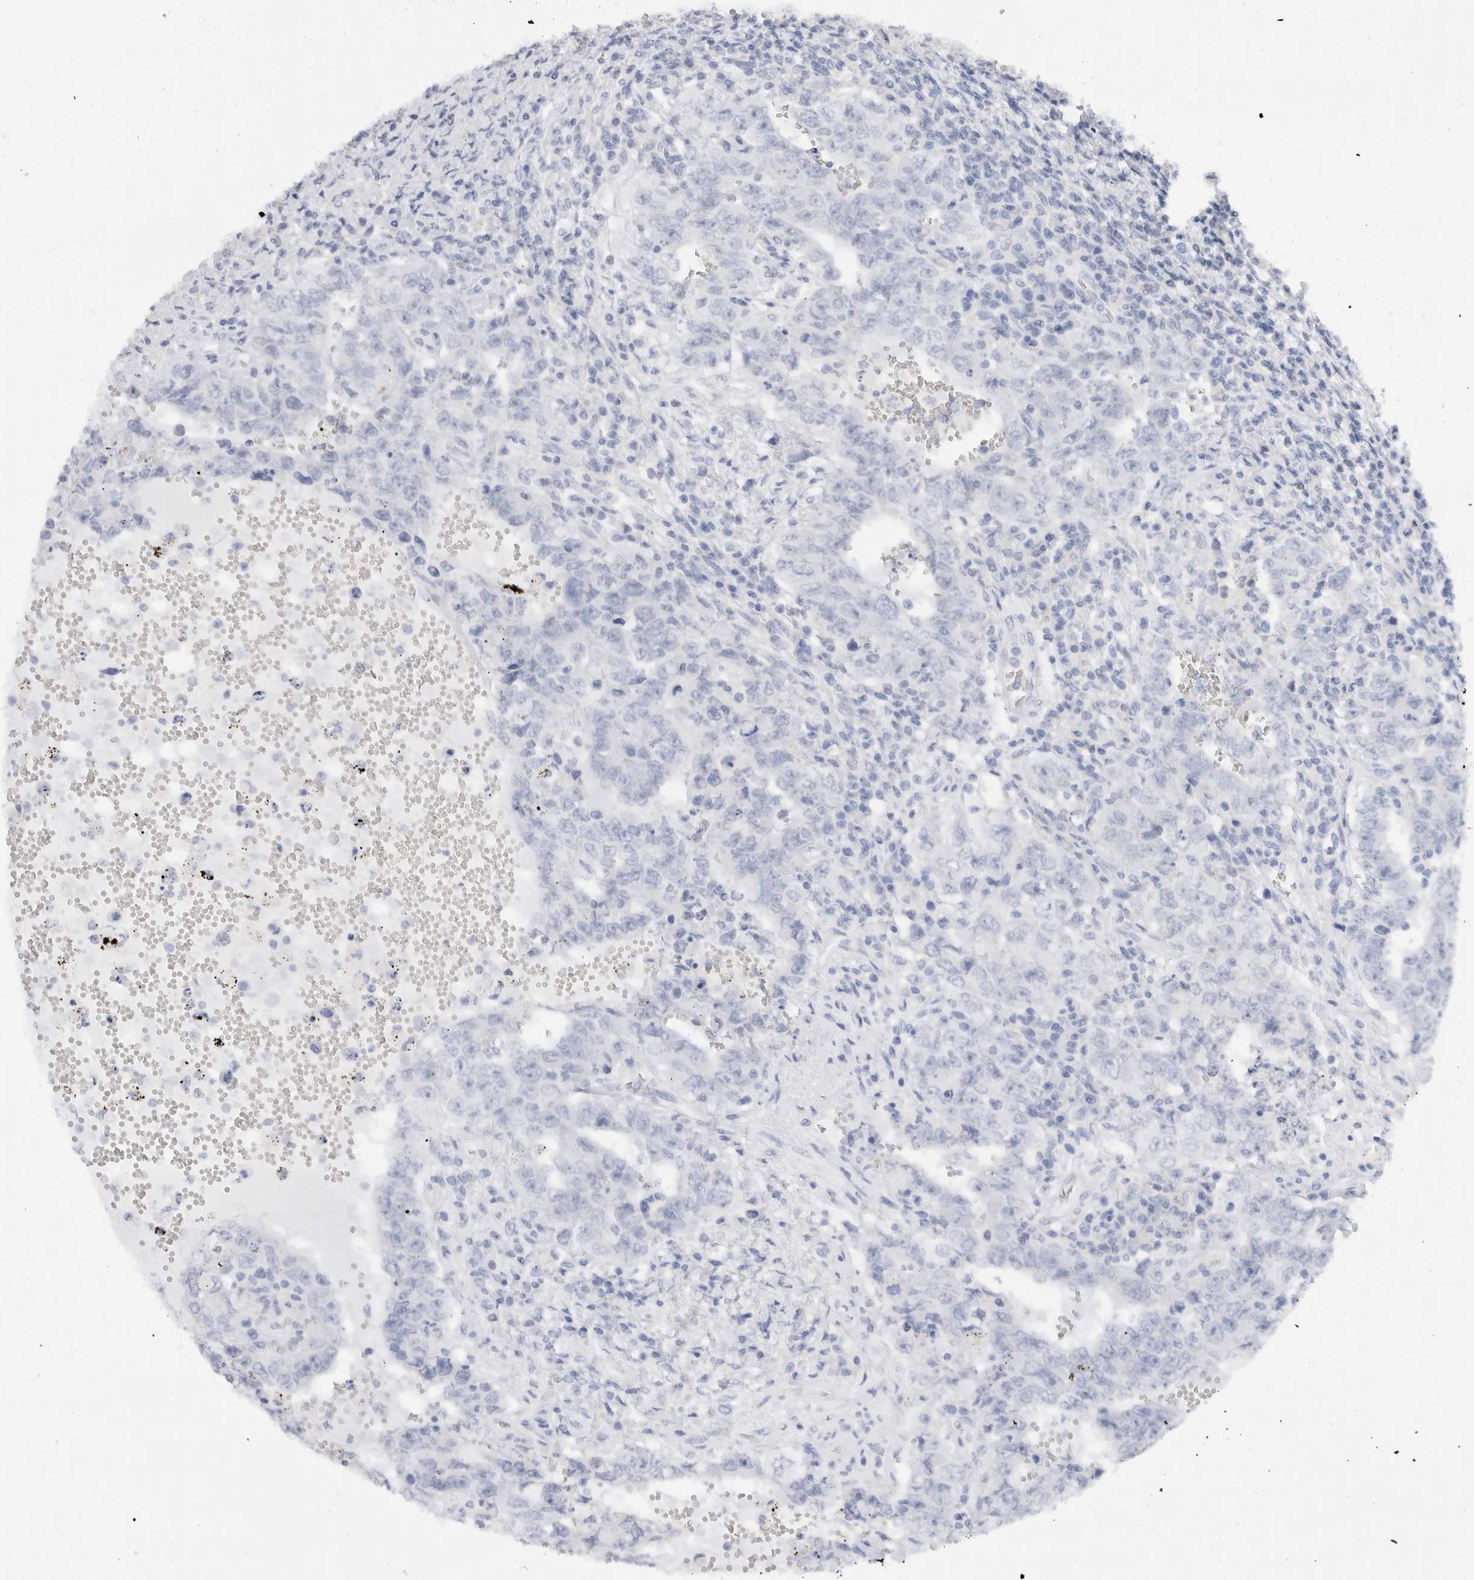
{"staining": {"intensity": "negative", "quantity": "none", "location": "none"}, "tissue": "testis cancer", "cell_type": "Tumor cells", "image_type": "cancer", "snomed": [{"axis": "morphology", "description": "Carcinoma, Embryonal, NOS"}, {"axis": "topography", "description": "Testis"}], "caption": "Immunohistochemical staining of testis cancer (embryonal carcinoma) reveals no significant expression in tumor cells. (DAB immunohistochemistry, high magnification).", "gene": "ADAM30", "patient": {"sex": "male", "age": 26}}